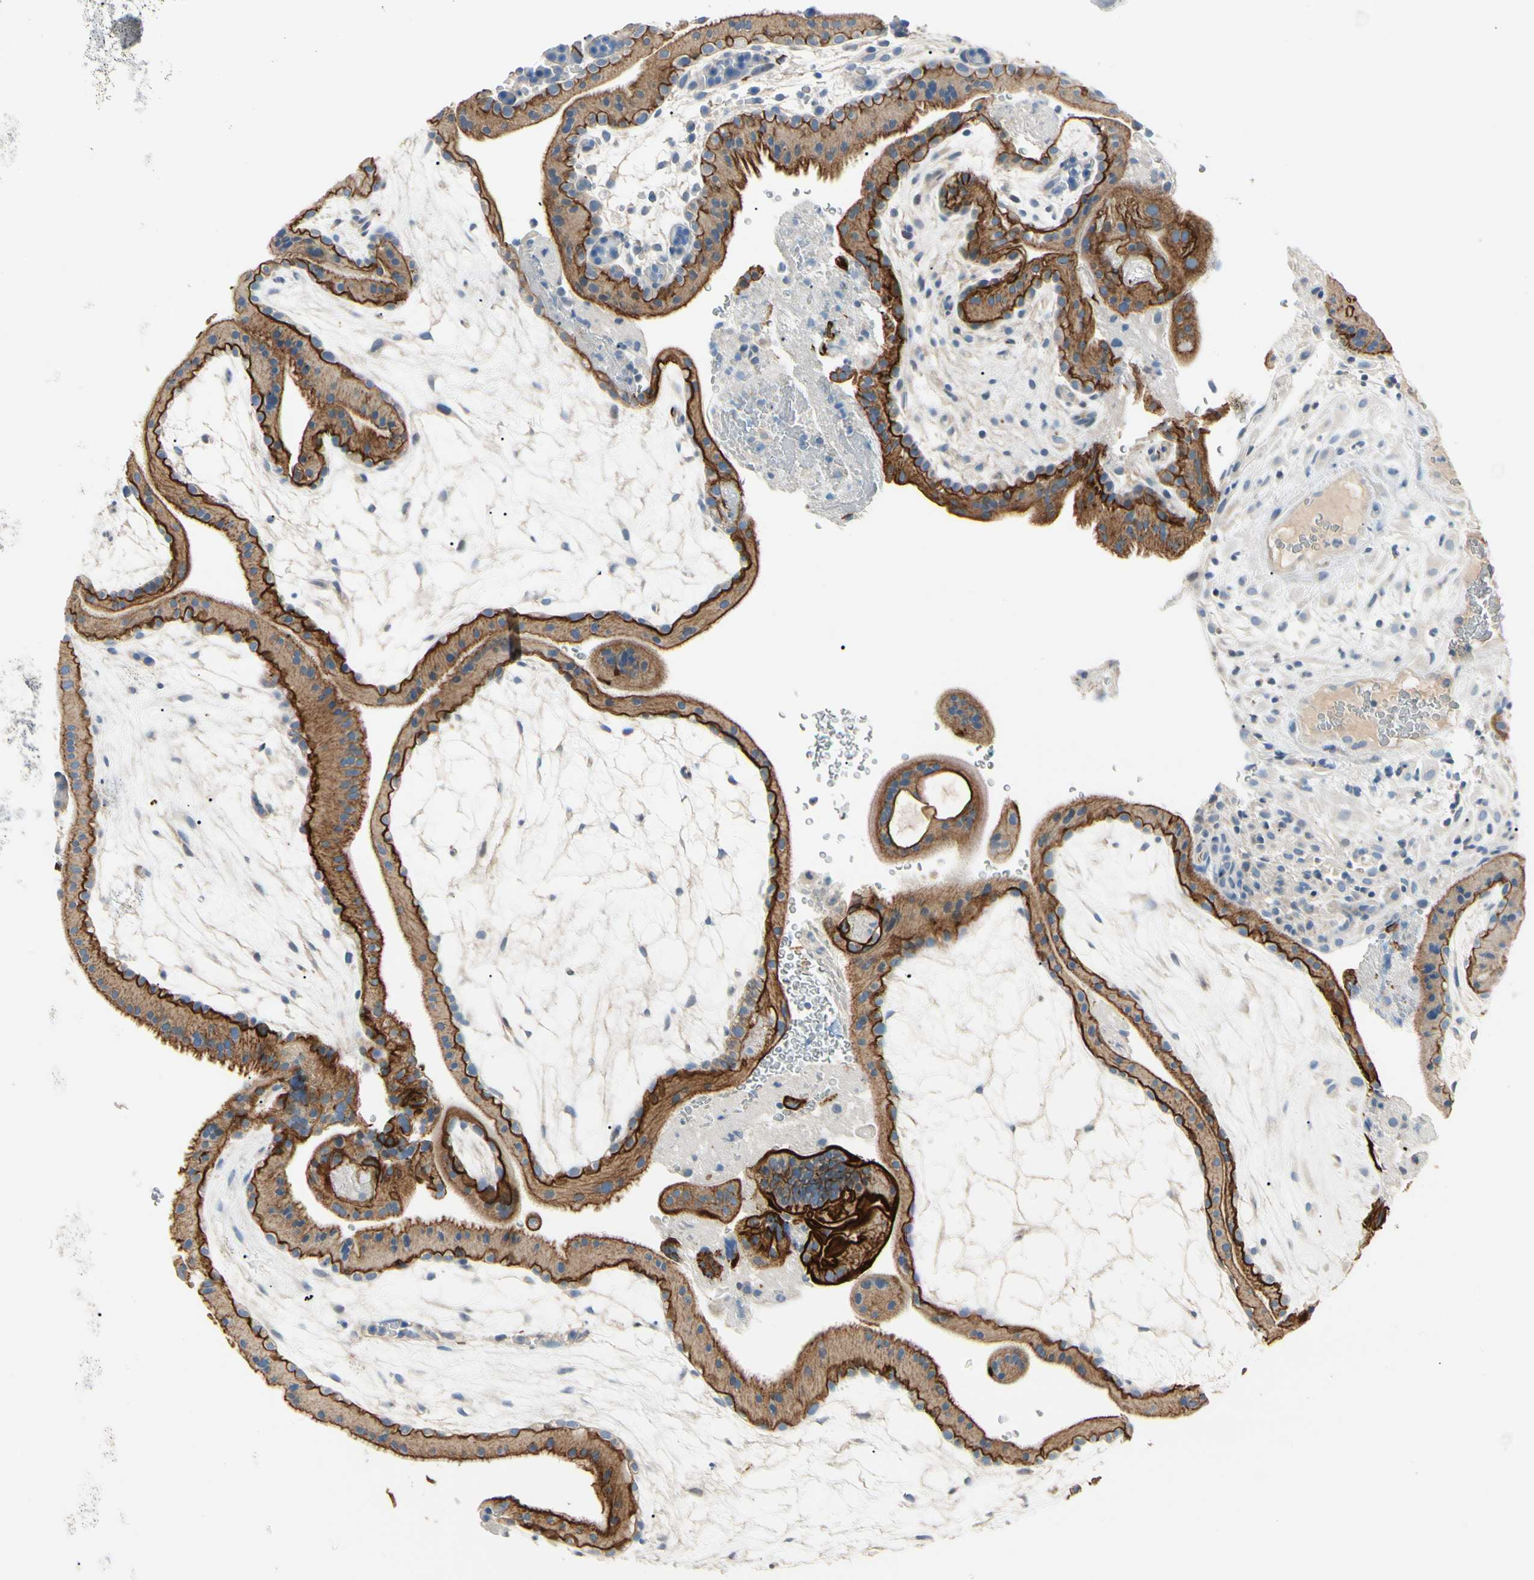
{"staining": {"intensity": "negative", "quantity": "none", "location": "none"}, "tissue": "placenta", "cell_type": "Decidual cells", "image_type": "normal", "snomed": [{"axis": "morphology", "description": "Normal tissue, NOS"}, {"axis": "topography", "description": "Placenta"}], "caption": "Benign placenta was stained to show a protein in brown. There is no significant staining in decidual cells. (Brightfield microscopy of DAB immunohistochemistry at high magnification).", "gene": "DUSP12", "patient": {"sex": "female", "age": 19}}